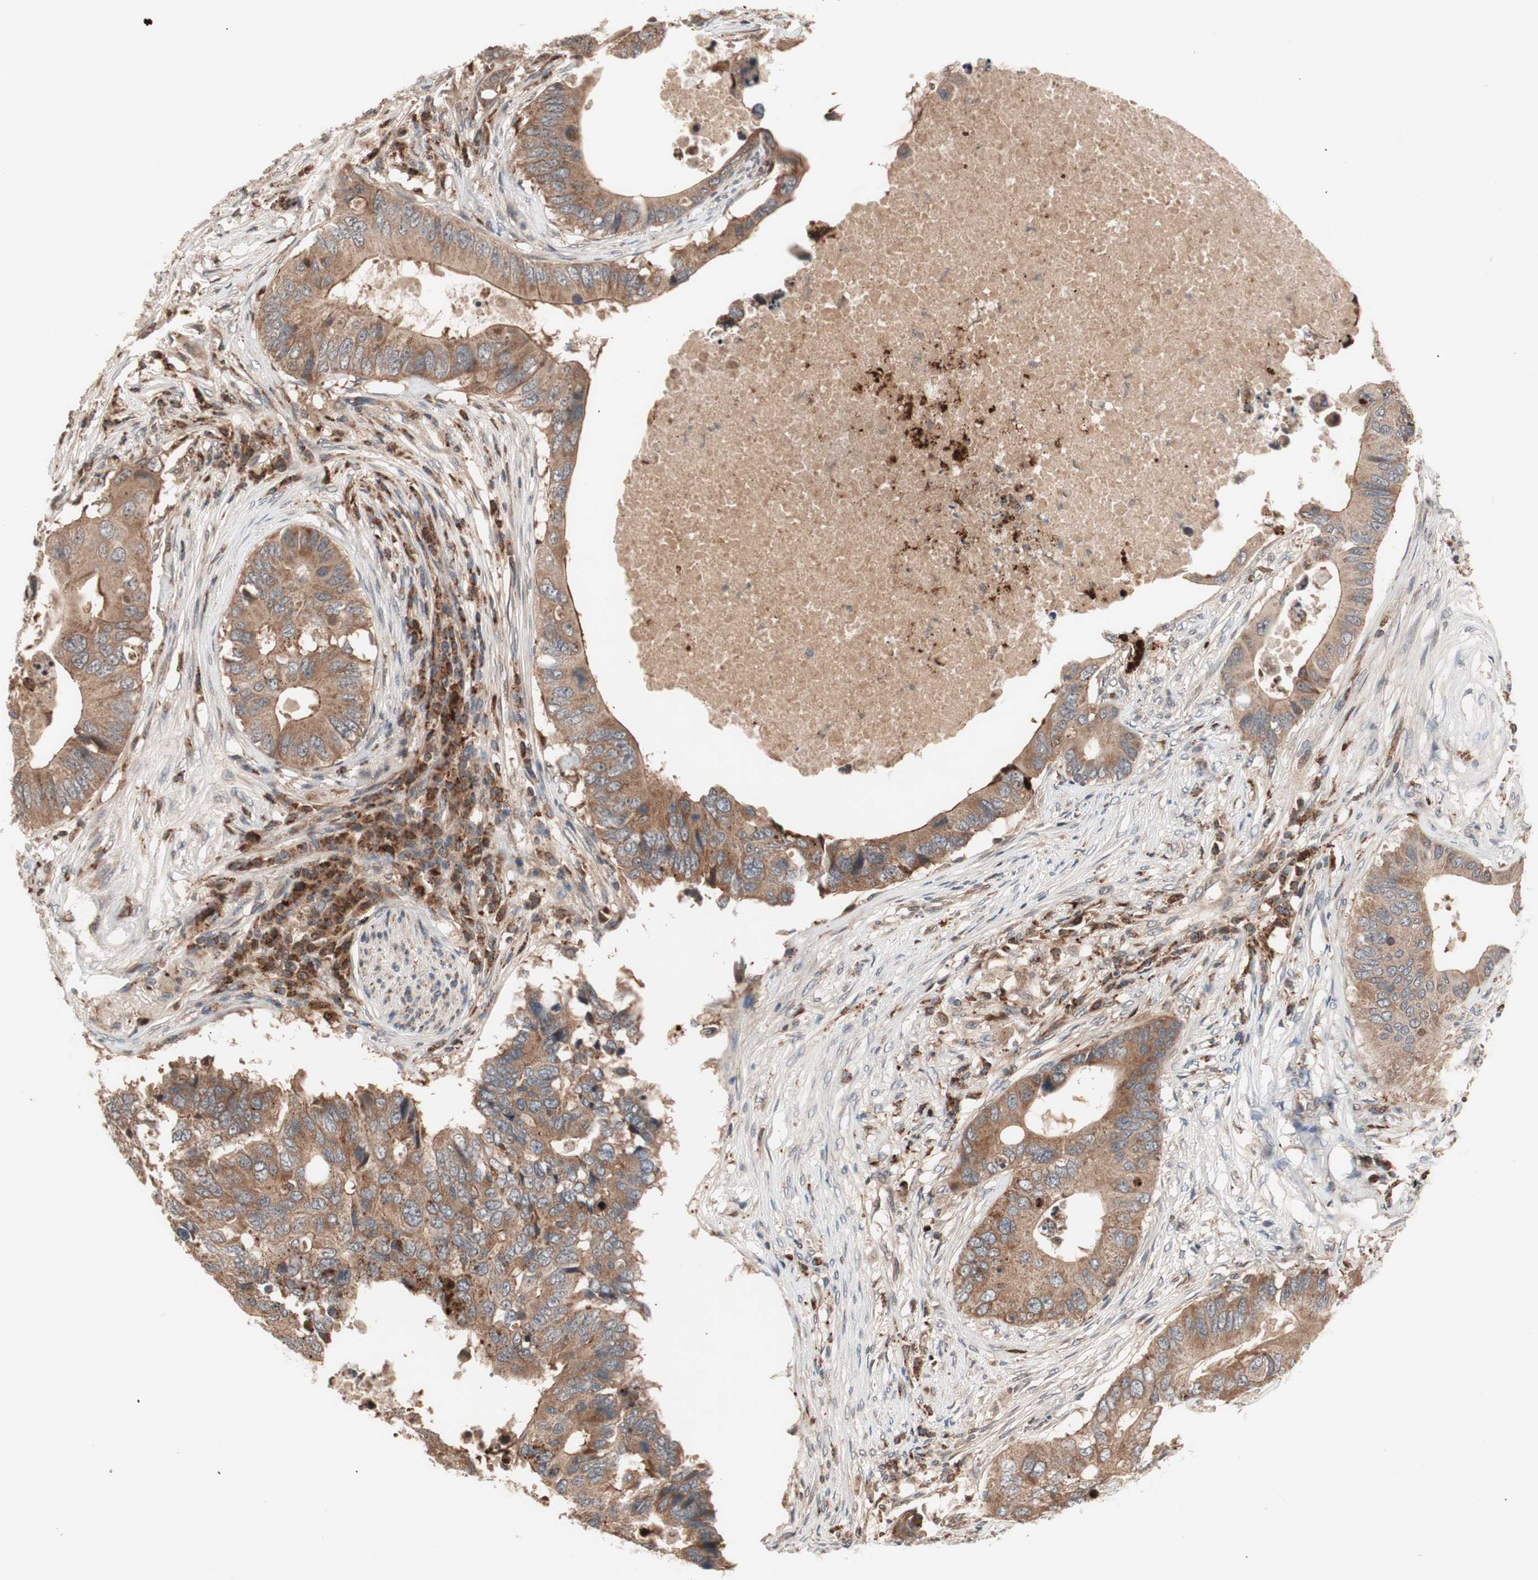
{"staining": {"intensity": "moderate", "quantity": ">75%", "location": "cytoplasmic/membranous"}, "tissue": "colorectal cancer", "cell_type": "Tumor cells", "image_type": "cancer", "snomed": [{"axis": "morphology", "description": "Adenocarcinoma, NOS"}, {"axis": "topography", "description": "Colon"}], "caption": "A high-resolution micrograph shows immunohistochemistry staining of adenocarcinoma (colorectal), which displays moderate cytoplasmic/membranous staining in approximately >75% of tumor cells.", "gene": "NF2", "patient": {"sex": "male", "age": 71}}